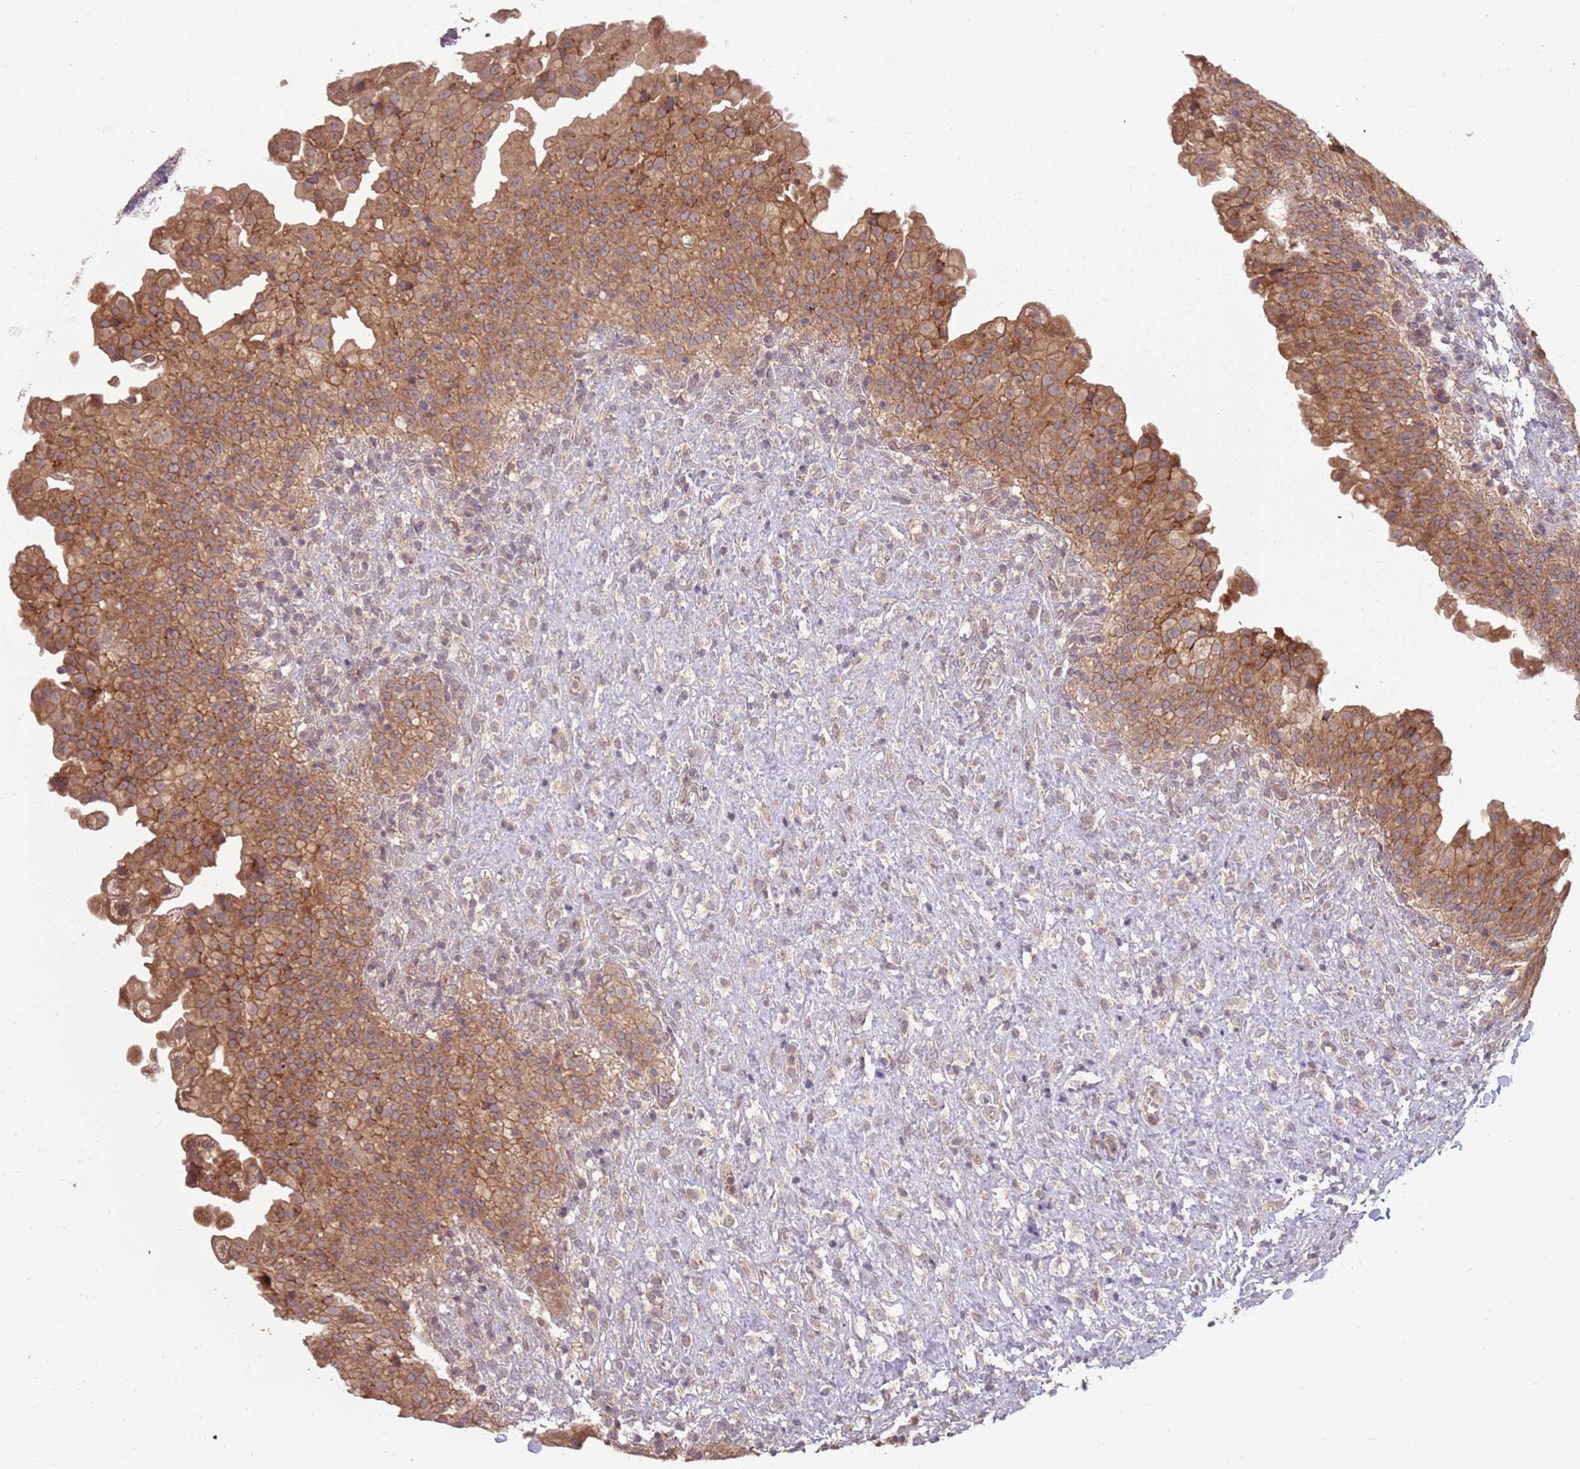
{"staining": {"intensity": "moderate", "quantity": ">75%", "location": "cytoplasmic/membranous"}, "tissue": "urinary bladder", "cell_type": "Urothelial cells", "image_type": "normal", "snomed": [{"axis": "morphology", "description": "Normal tissue, NOS"}, {"axis": "topography", "description": "Urinary bladder"}], "caption": "DAB (3,3'-diaminobenzidine) immunohistochemical staining of normal urinary bladder reveals moderate cytoplasmic/membranous protein staining in about >75% of urothelial cells. (IHC, brightfield microscopy, high magnification).", "gene": "PLD6", "patient": {"sex": "female", "age": 27}}